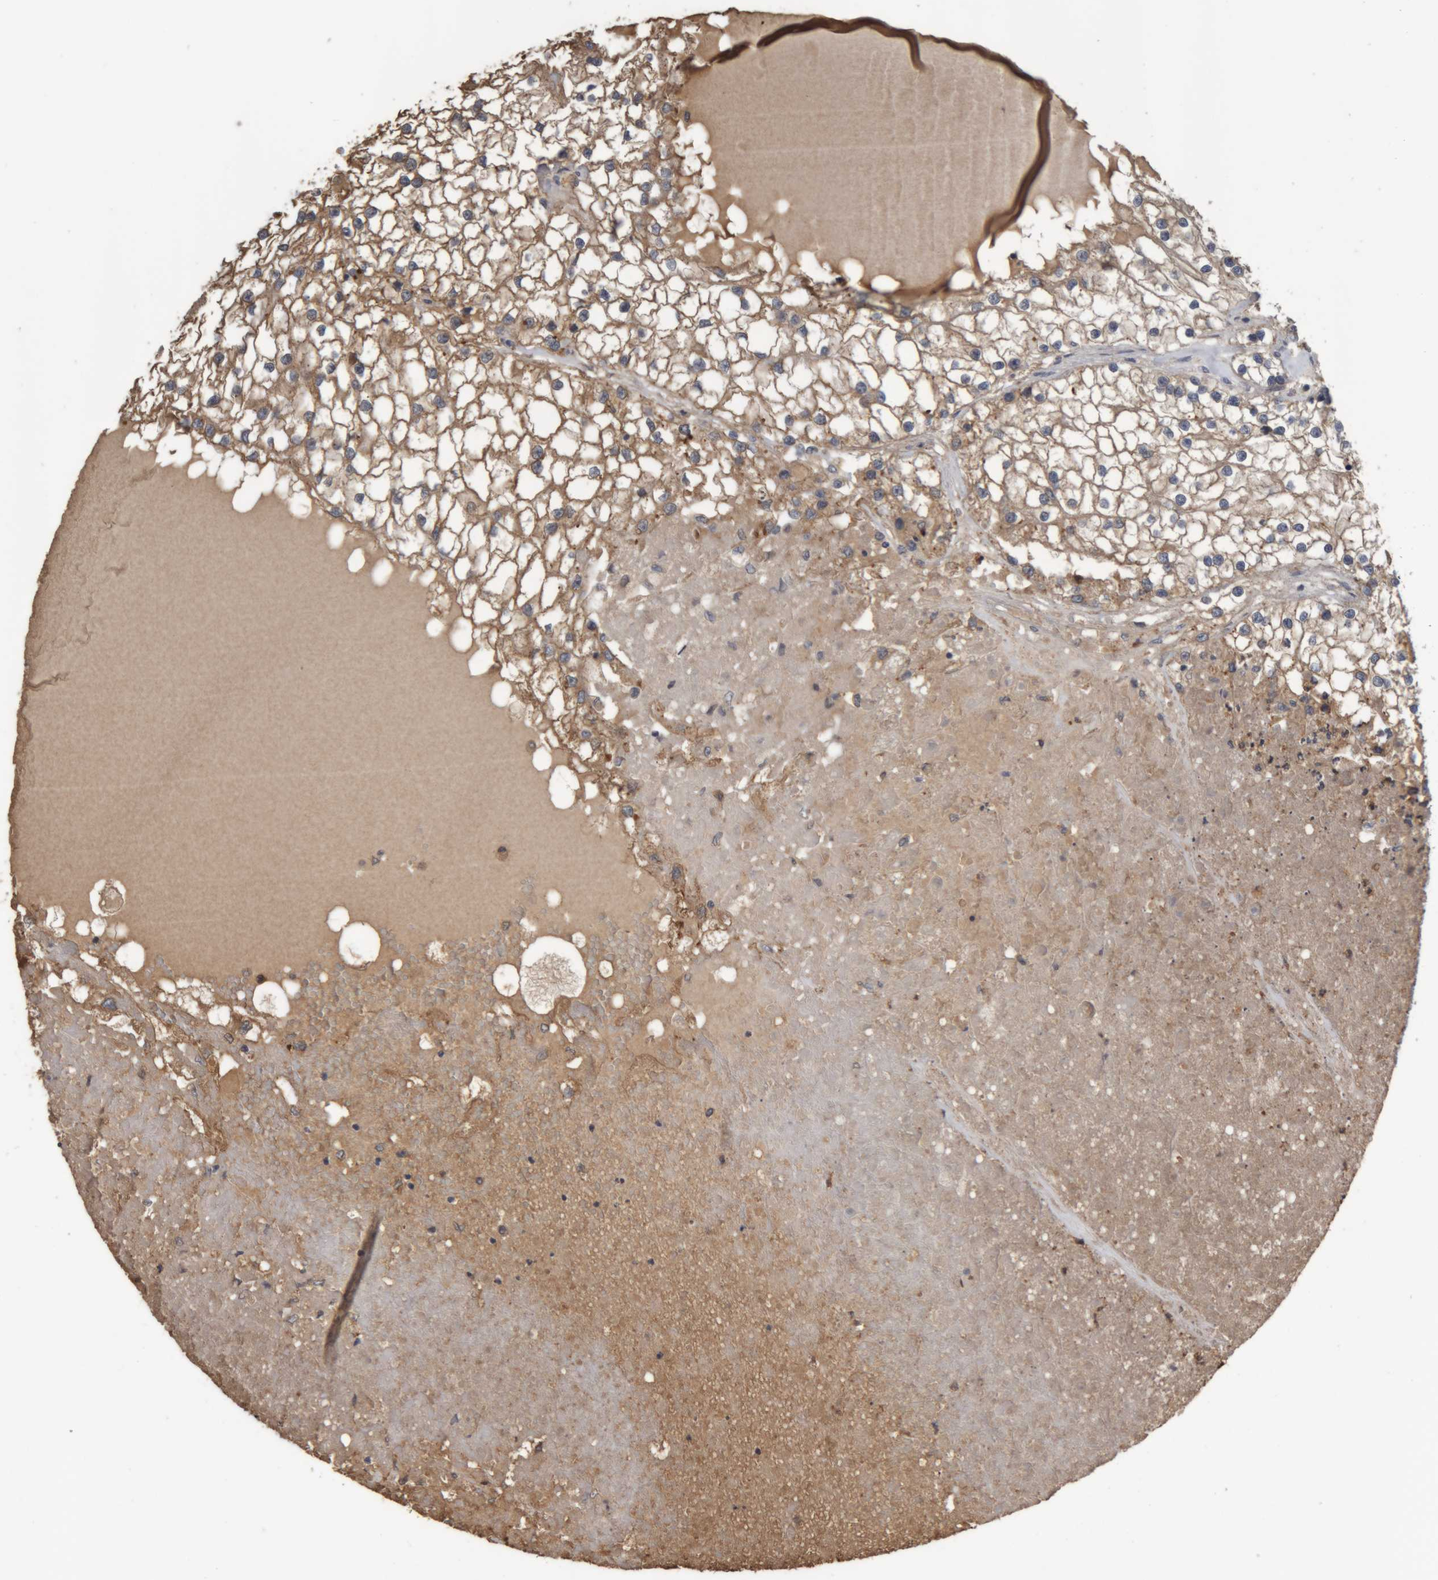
{"staining": {"intensity": "moderate", "quantity": ">75%", "location": "cytoplasmic/membranous"}, "tissue": "renal cancer", "cell_type": "Tumor cells", "image_type": "cancer", "snomed": [{"axis": "morphology", "description": "Adenocarcinoma, NOS"}, {"axis": "topography", "description": "Kidney"}], "caption": "Immunohistochemical staining of human renal adenocarcinoma reveals medium levels of moderate cytoplasmic/membranous positivity in about >75% of tumor cells.", "gene": "TMED7", "patient": {"sex": "male", "age": 68}}